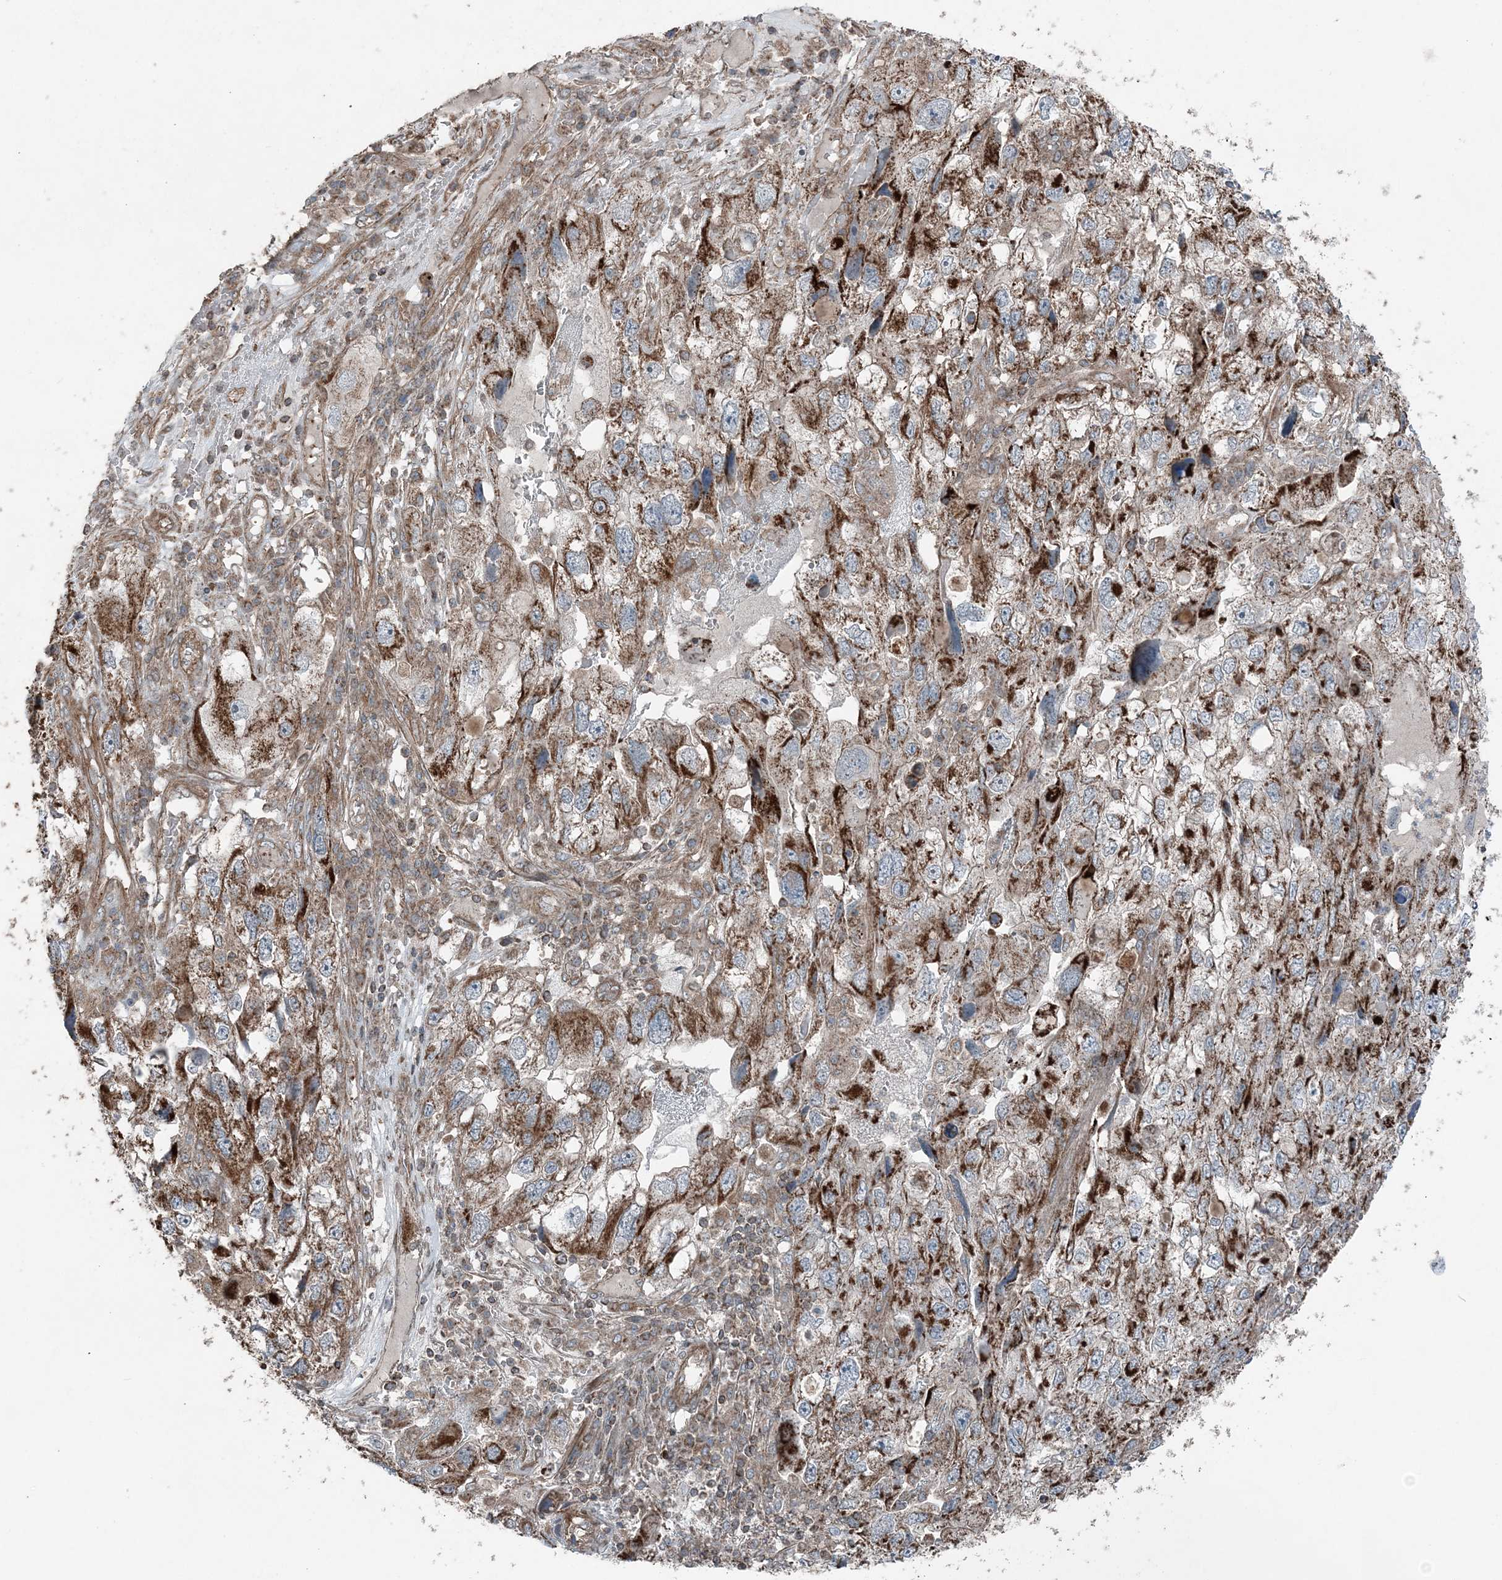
{"staining": {"intensity": "moderate", "quantity": ">75%", "location": "cytoplasmic/membranous"}, "tissue": "endometrial cancer", "cell_type": "Tumor cells", "image_type": "cancer", "snomed": [{"axis": "morphology", "description": "Adenocarcinoma, NOS"}, {"axis": "topography", "description": "Endometrium"}], "caption": "Immunohistochemical staining of human endometrial adenocarcinoma exhibits medium levels of moderate cytoplasmic/membranous positivity in approximately >75% of tumor cells.", "gene": "KY", "patient": {"sex": "female", "age": 49}}